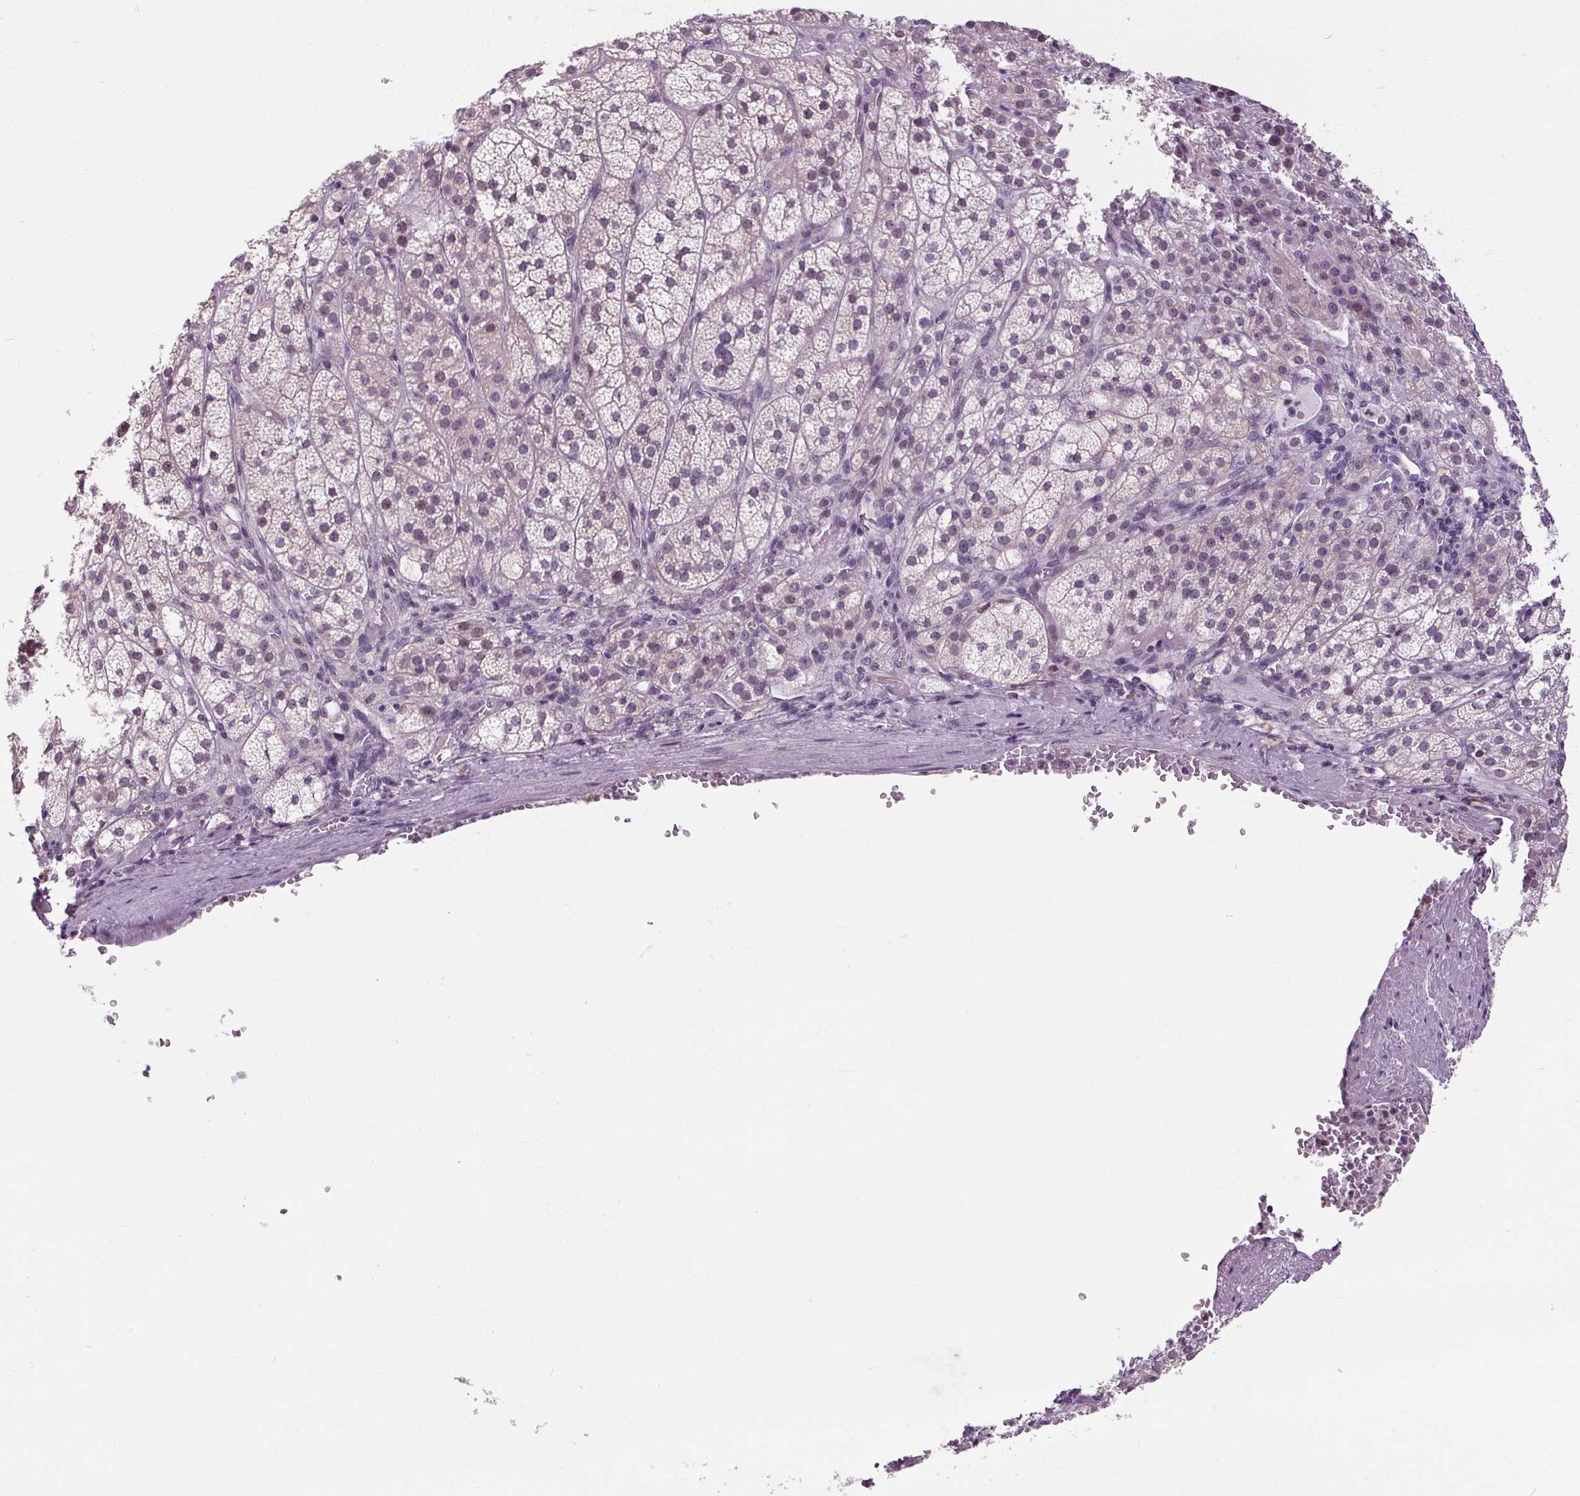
{"staining": {"intensity": "negative", "quantity": "none", "location": "none"}, "tissue": "adrenal gland", "cell_type": "Glandular cells", "image_type": "normal", "snomed": [{"axis": "morphology", "description": "Normal tissue, NOS"}, {"axis": "topography", "description": "Adrenal gland"}], "caption": "The IHC image has no significant staining in glandular cells of adrenal gland. The staining was performed using DAB to visualize the protein expression in brown, while the nuclei were stained in blue with hematoxylin (Magnification: 20x).", "gene": "TMEM240", "patient": {"sex": "female", "age": 60}}